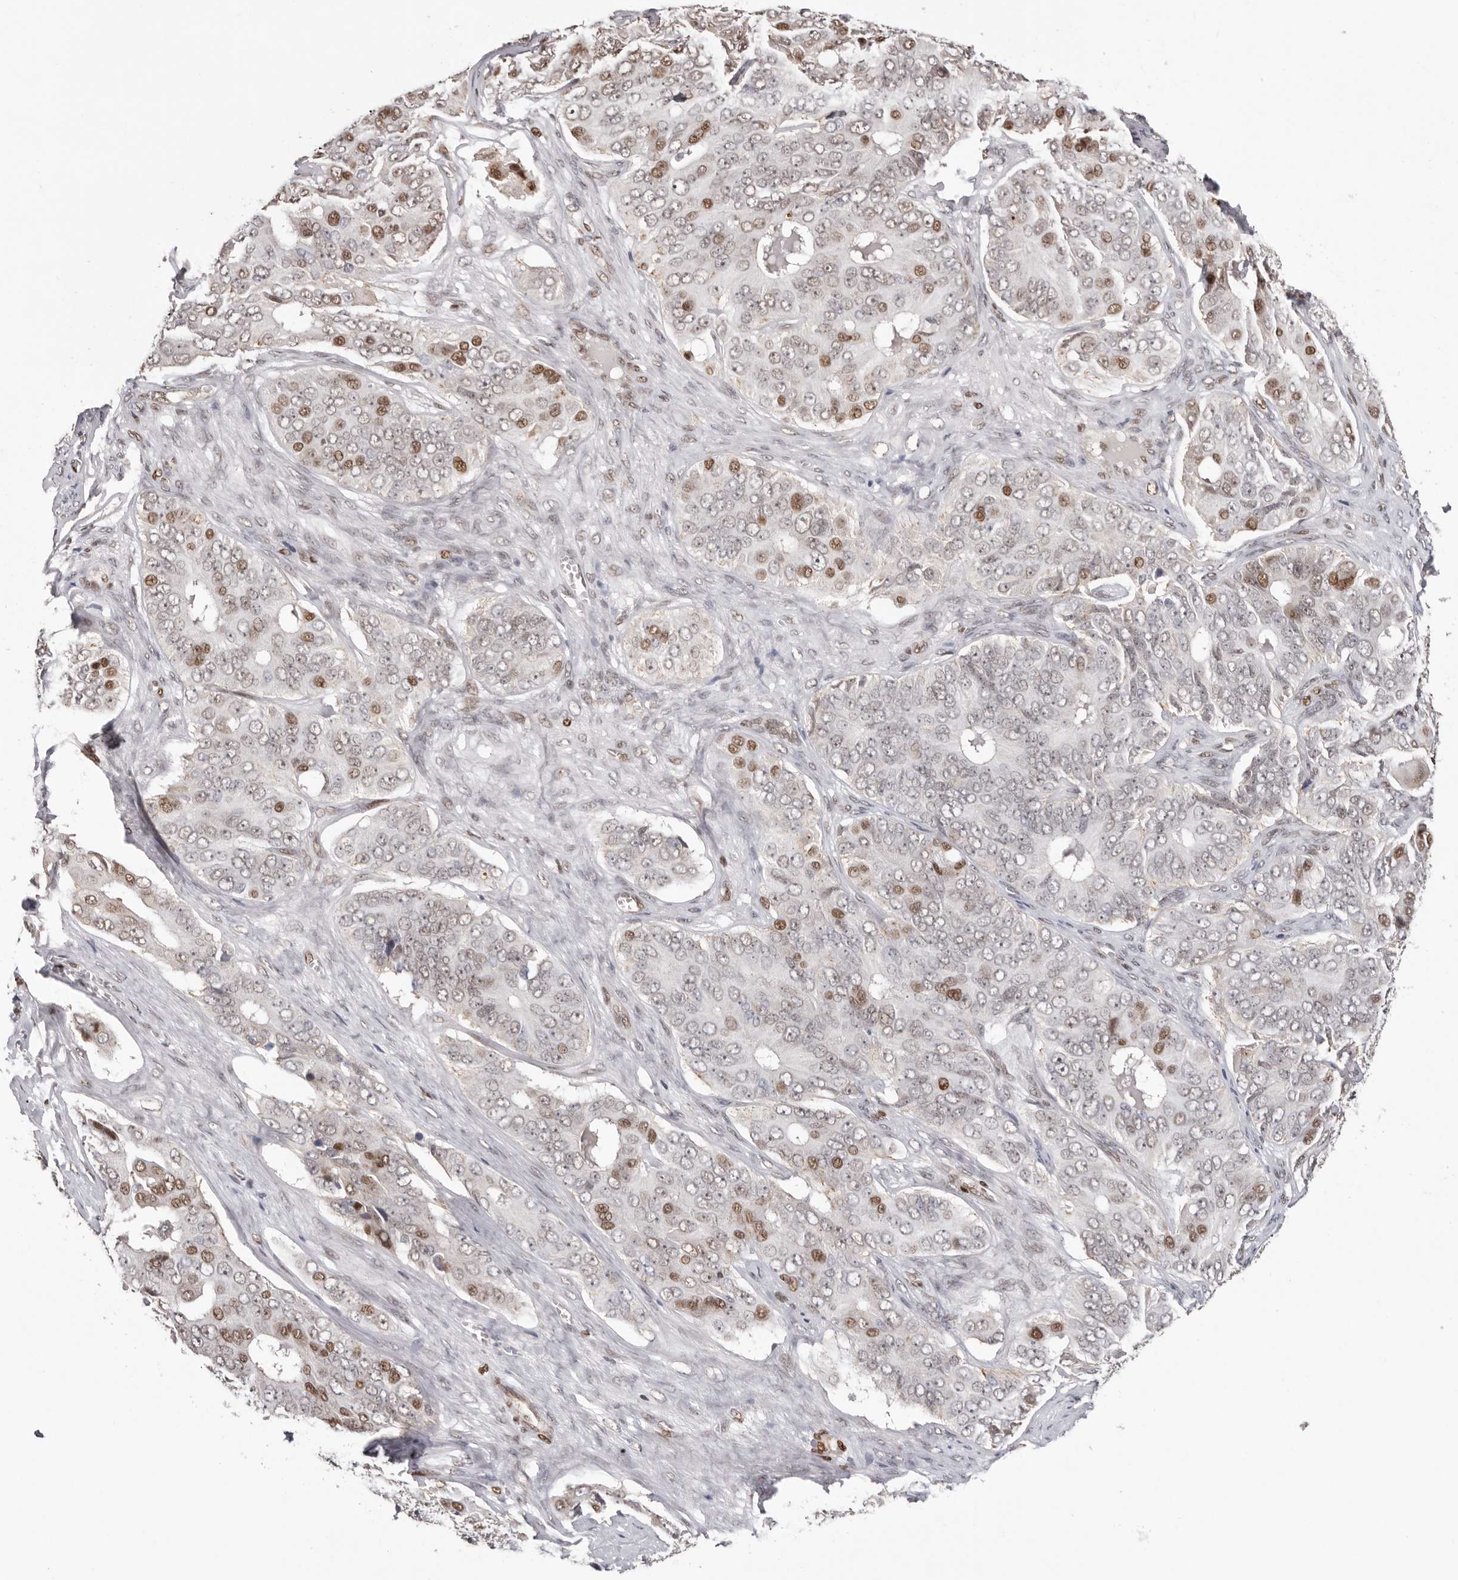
{"staining": {"intensity": "moderate", "quantity": "25%-75%", "location": "nuclear"}, "tissue": "ovarian cancer", "cell_type": "Tumor cells", "image_type": "cancer", "snomed": [{"axis": "morphology", "description": "Carcinoma, endometroid"}, {"axis": "topography", "description": "Ovary"}], "caption": "Endometroid carcinoma (ovarian) tissue reveals moderate nuclear expression in about 25%-75% of tumor cells, visualized by immunohistochemistry.", "gene": "SMAD7", "patient": {"sex": "female", "age": 51}}